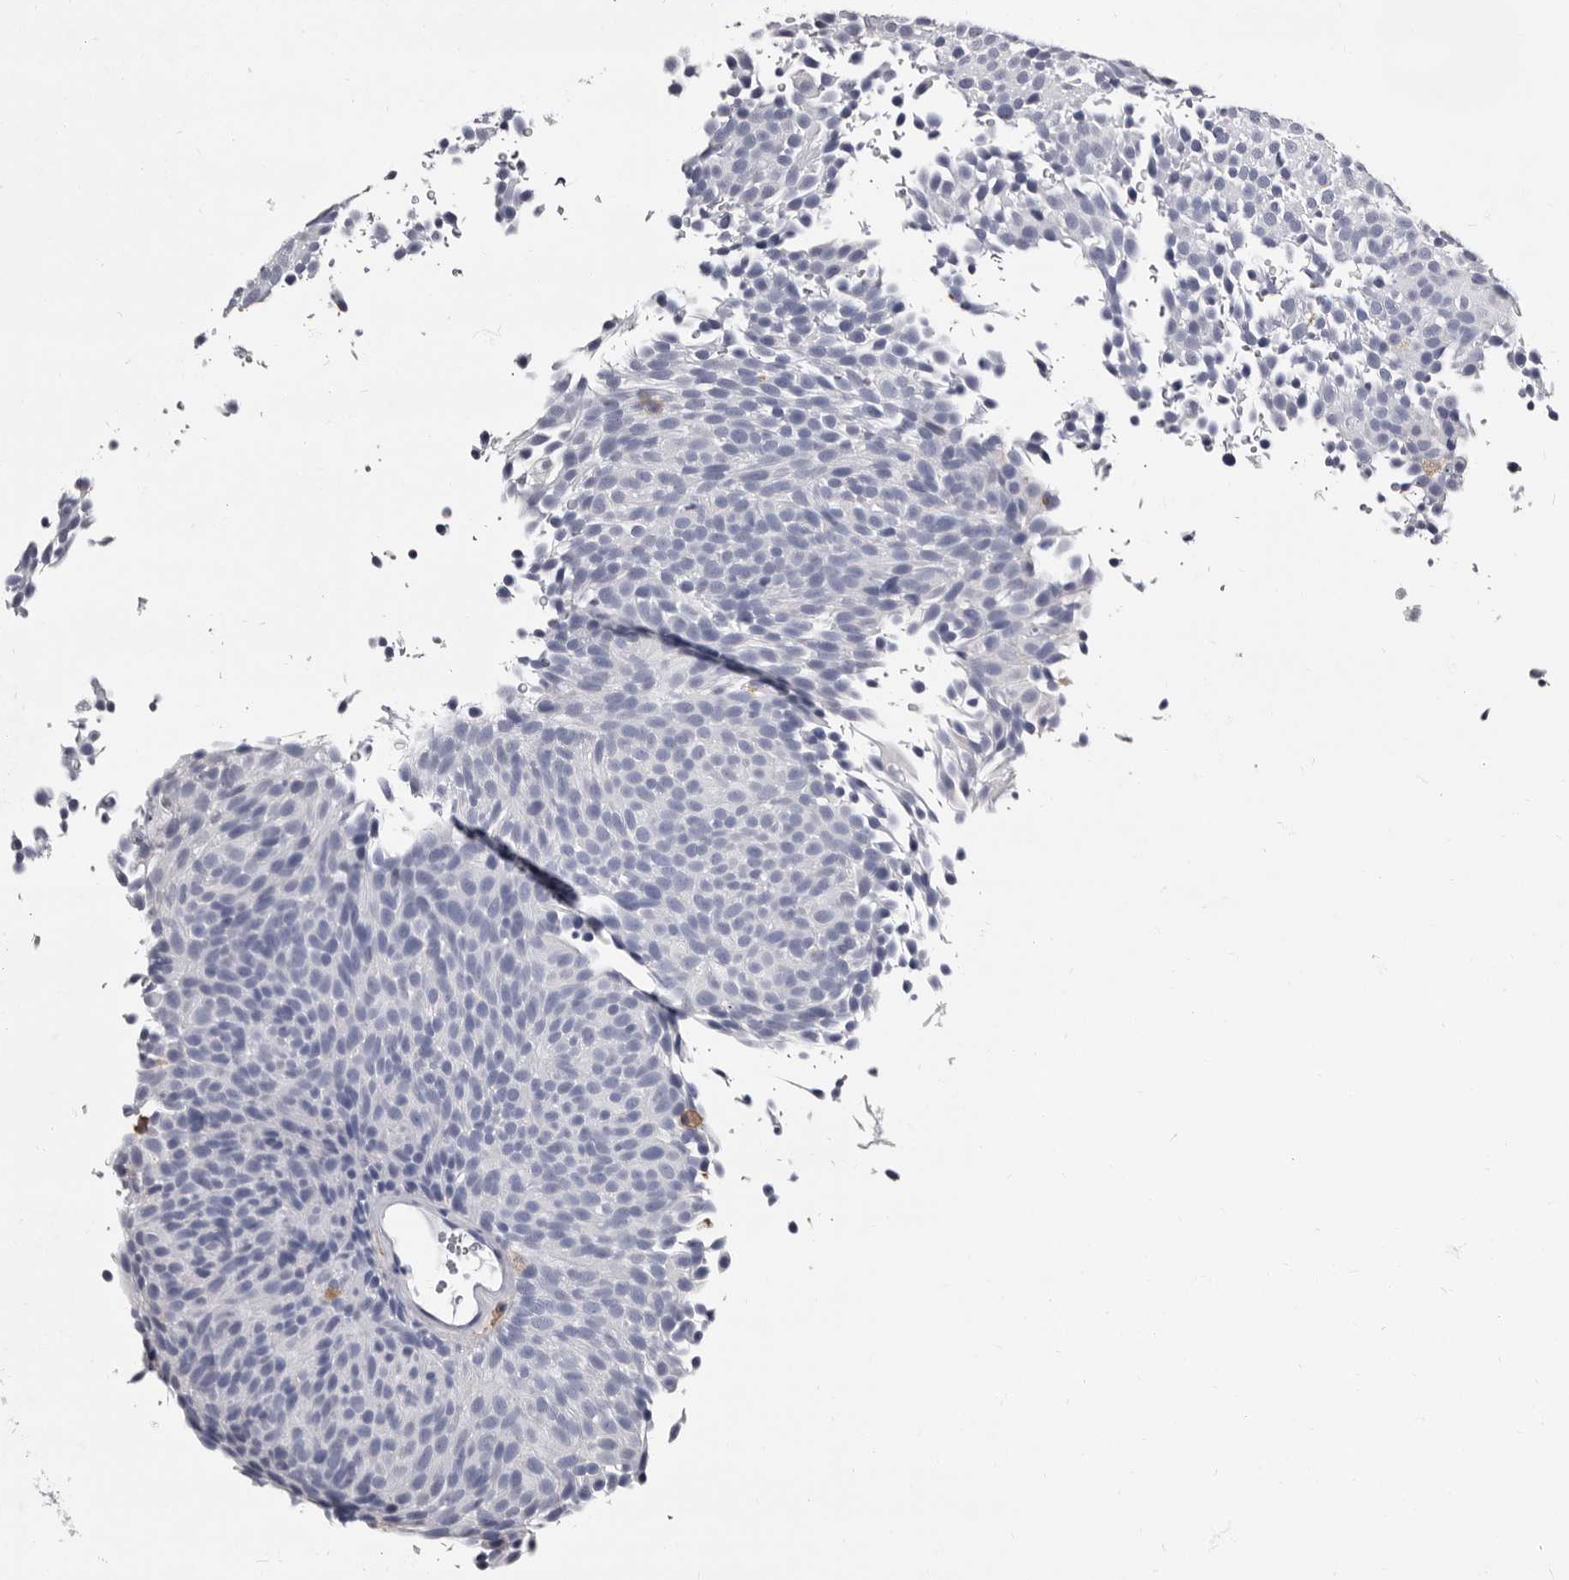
{"staining": {"intensity": "negative", "quantity": "none", "location": "none"}, "tissue": "urothelial cancer", "cell_type": "Tumor cells", "image_type": "cancer", "snomed": [{"axis": "morphology", "description": "Urothelial carcinoma, Low grade"}, {"axis": "topography", "description": "Urinary bladder"}], "caption": "Tumor cells are negative for protein expression in human urothelial carcinoma (low-grade).", "gene": "EPB41L3", "patient": {"sex": "male", "age": 78}}